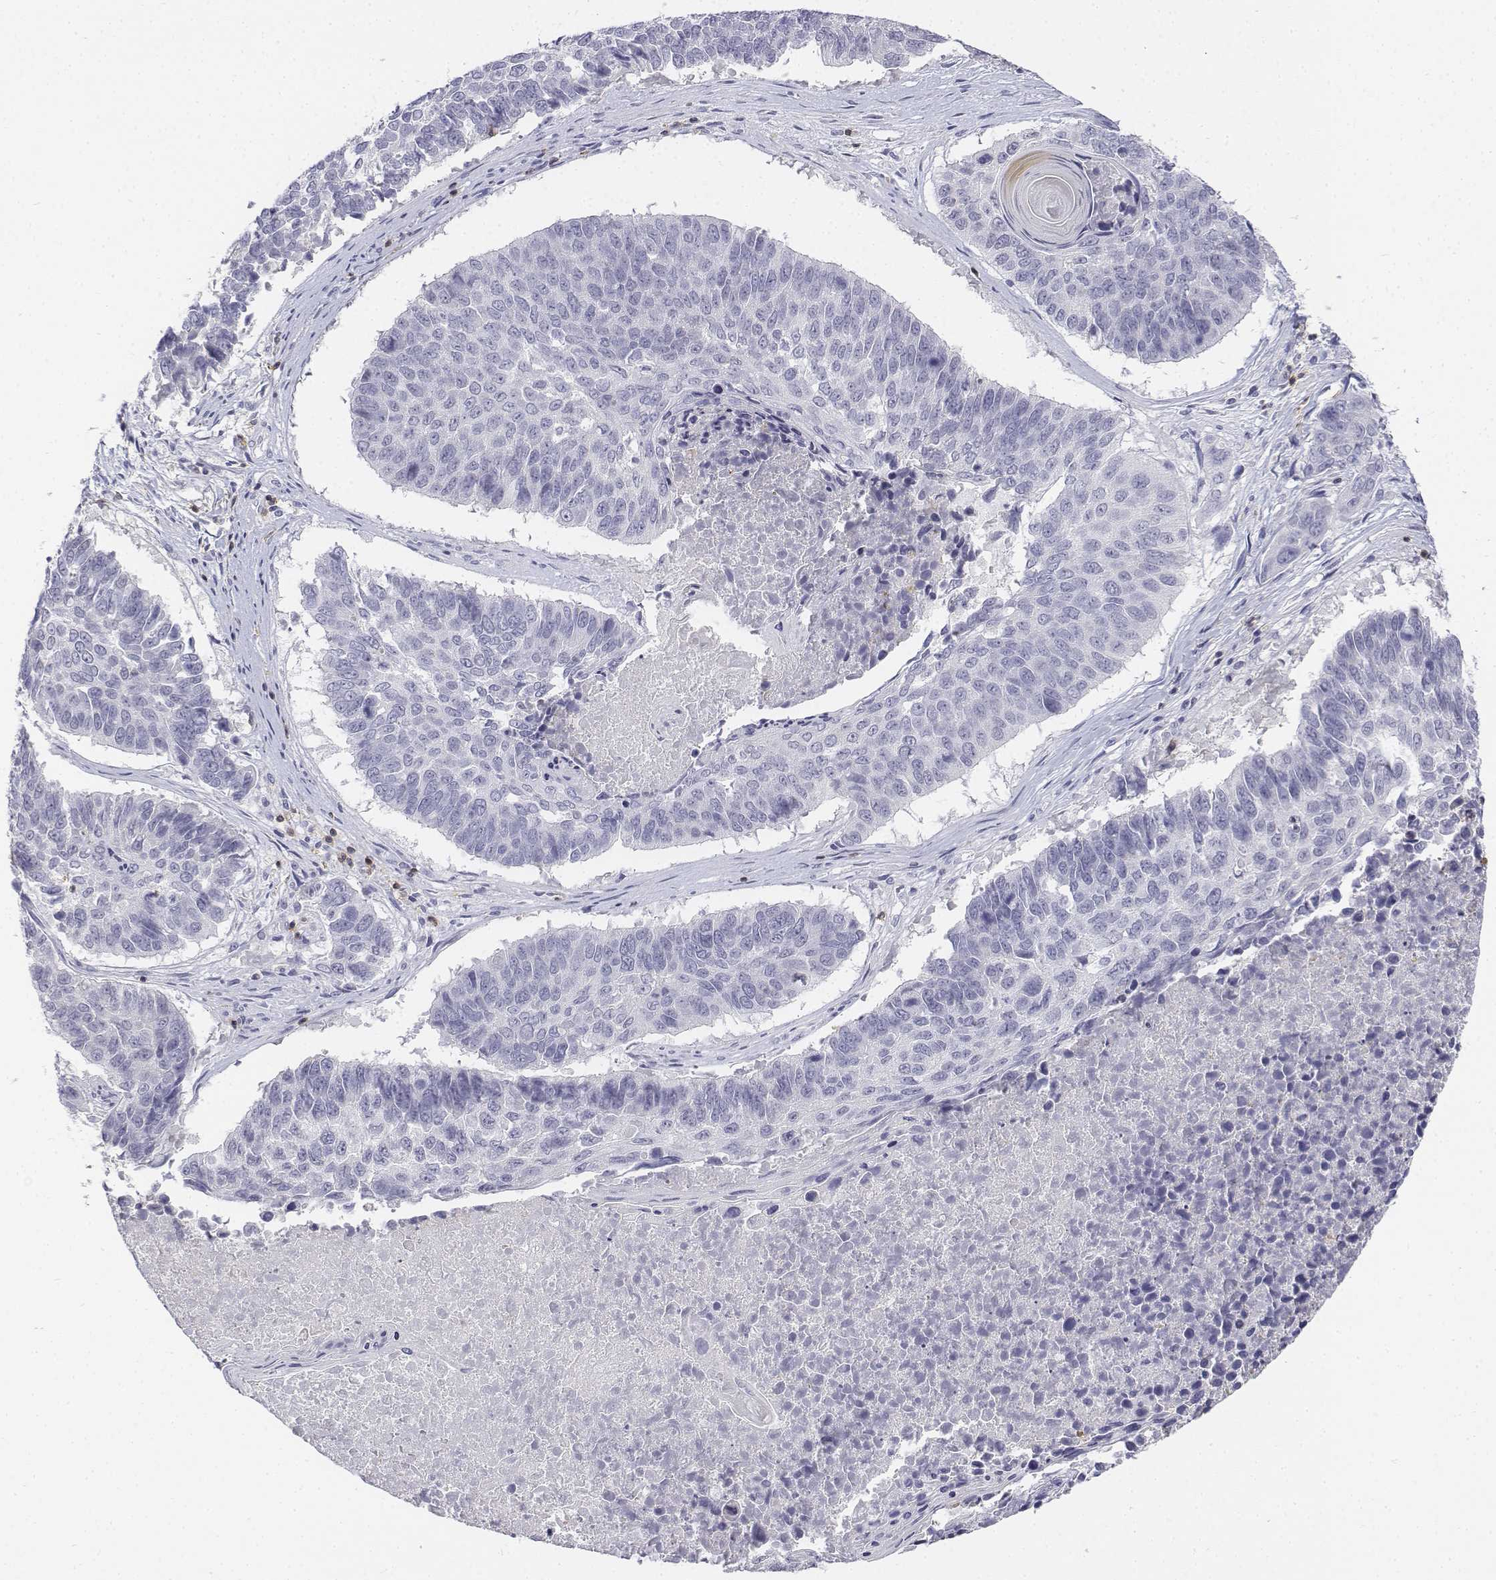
{"staining": {"intensity": "negative", "quantity": "none", "location": "none"}, "tissue": "lung cancer", "cell_type": "Tumor cells", "image_type": "cancer", "snomed": [{"axis": "morphology", "description": "Squamous cell carcinoma, NOS"}, {"axis": "topography", "description": "Lung"}], "caption": "A high-resolution image shows immunohistochemistry staining of lung cancer, which displays no significant staining in tumor cells.", "gene": "CD3E", "patient": {"sex": "male", "age": 73}}